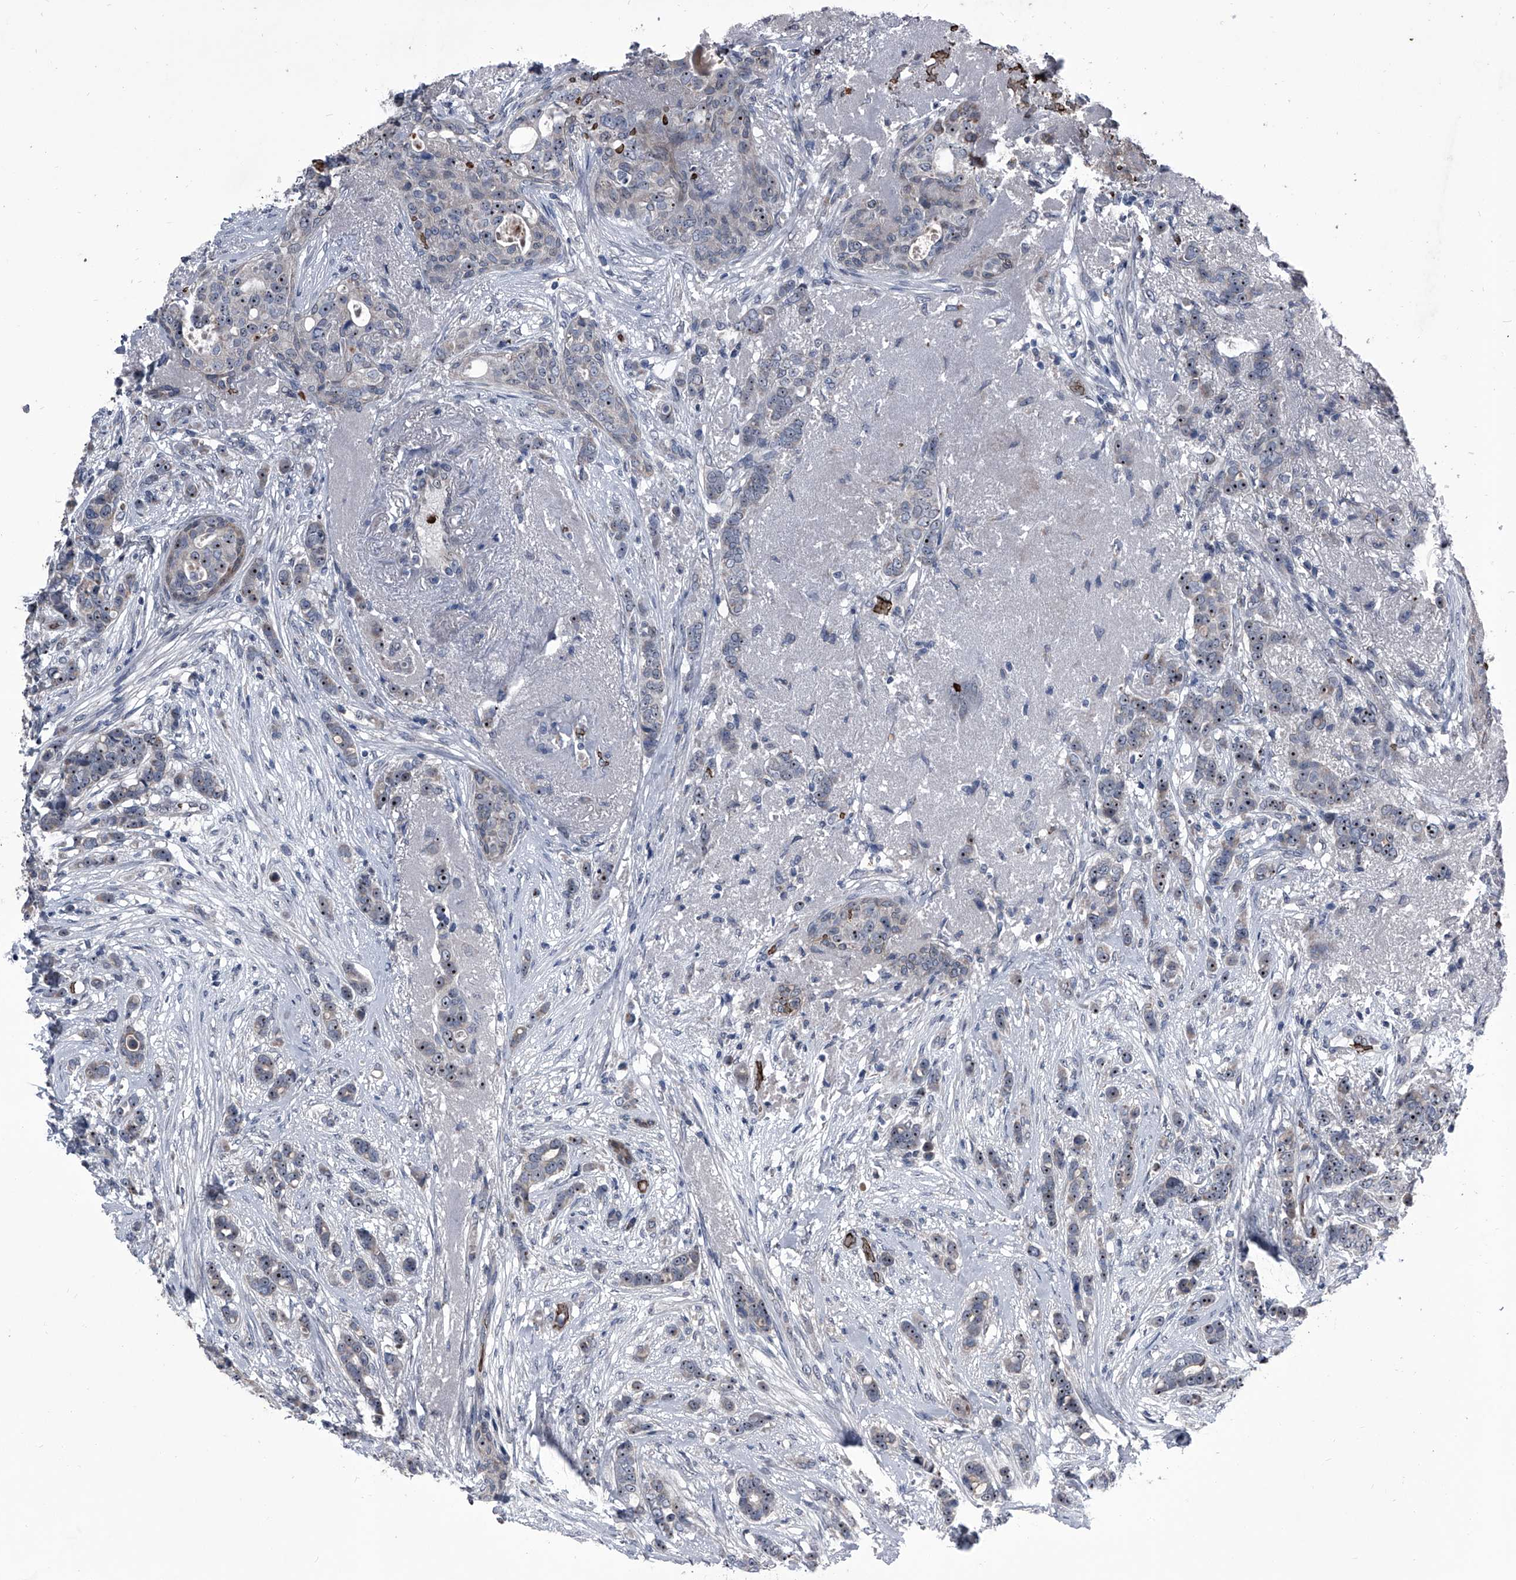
{"staining": {"intensity": "moderate", "quantity": ">75%", "location": "nuclear"}, "tissue": "breast cancer", "cell_type": "Tumor cells", "image_type": "cancer", "snomed": [{"axis": "morphology", "description": "Lobular carcinoma"}, {"axis": "topography", "description": "Breast"}], "caption": "Lobular carcinoma (breast) stained with a protein marker displays moderate staining in tumor cells.", "gene": "CEP85L", "patient": {"sex": "female", "age": 51}}